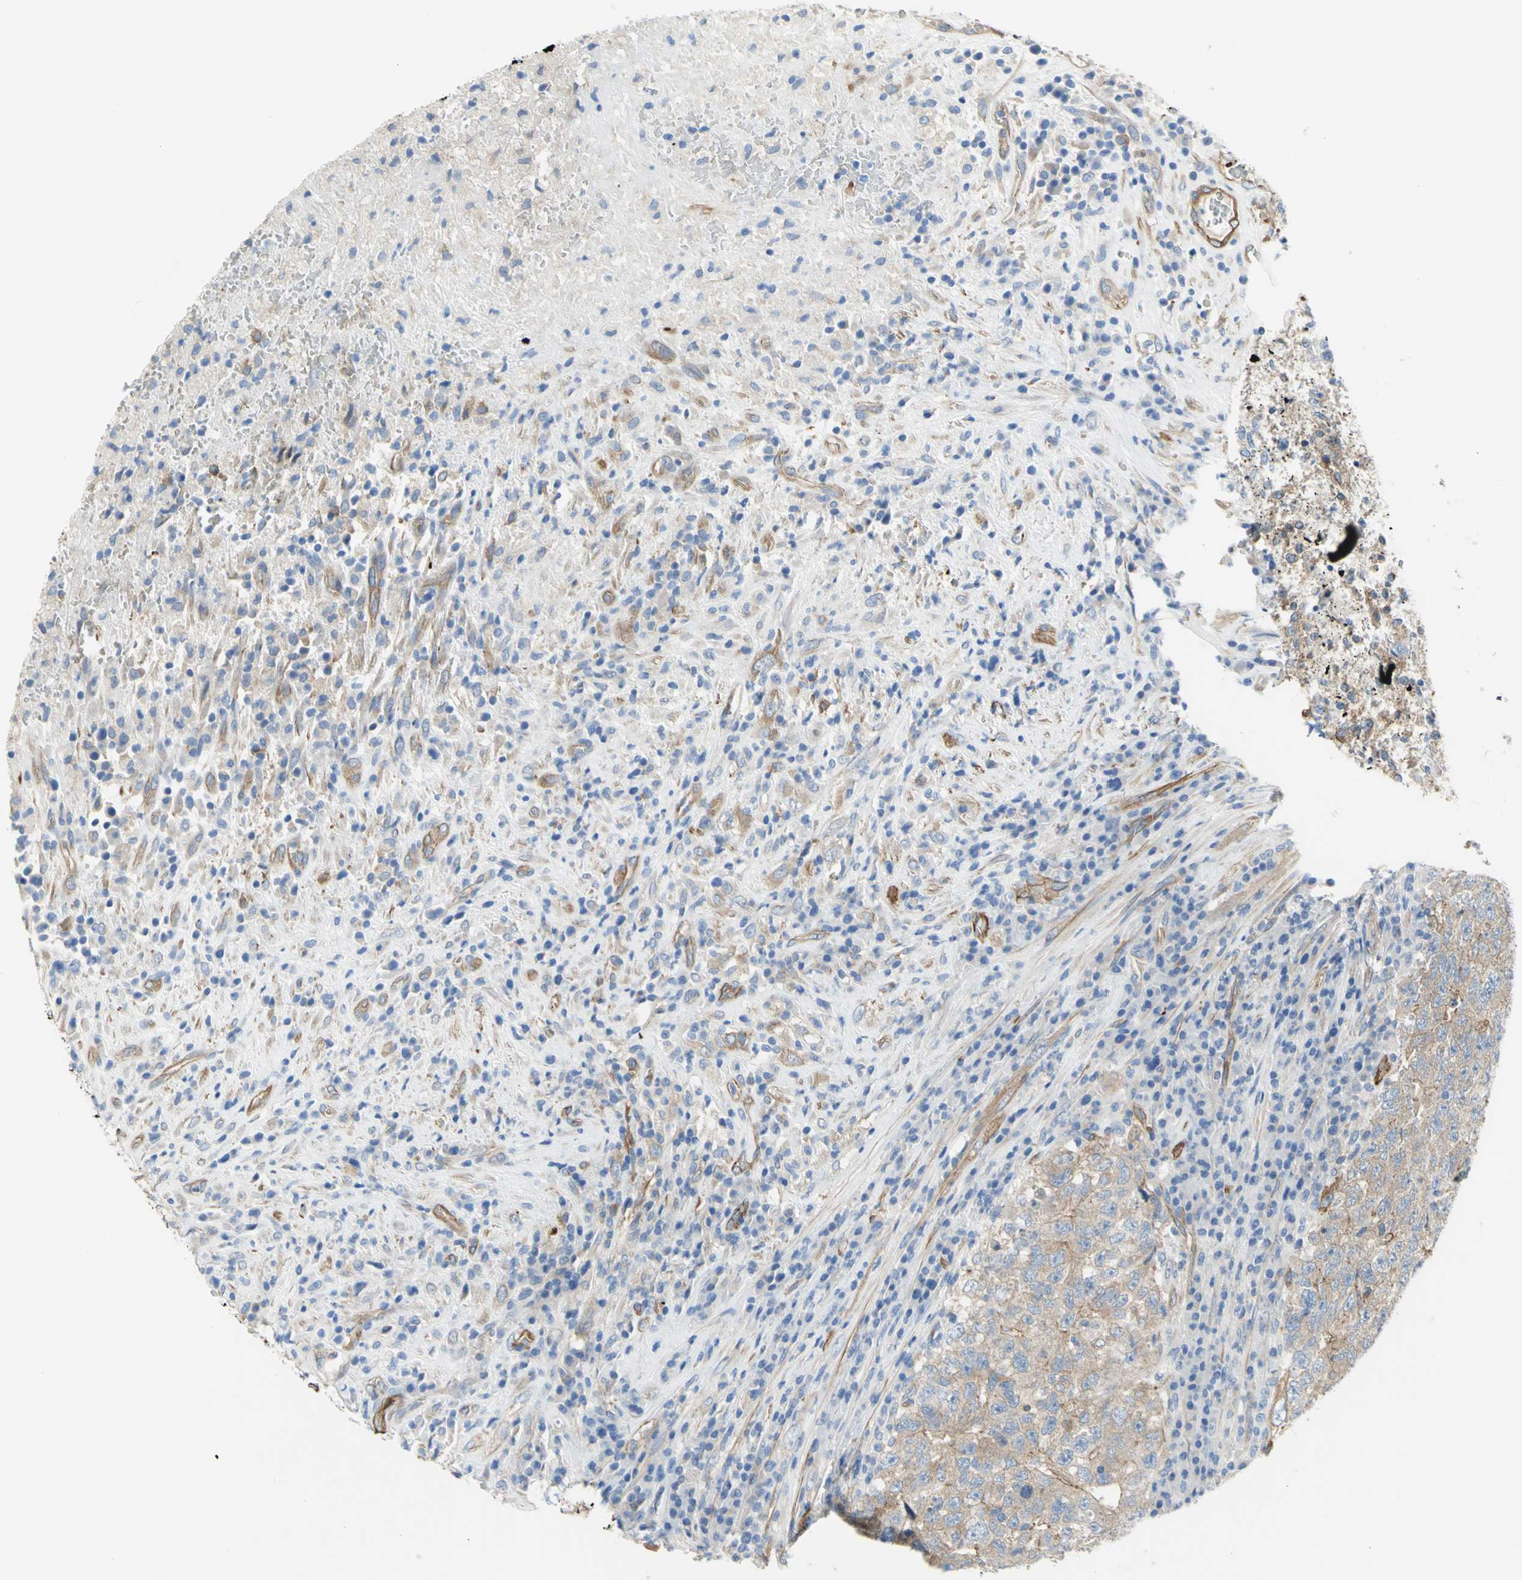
{"staining": {"intensity": "weak", "quantity": "25%-75%", "location": "cytoplasmic/membranous"}, "tissue": "testis cancer", "cell_type": "Tumor cells", "image_type": "cancer", "snomed": [{"axis": "morphology", "description": "Necrosis, NOS"}, {"axis": "morphology", "description": "Carcinoma, Embryonal, NOS"}, {"axis": "topography", "description": "Testis"}], "caption": "Immunohistochemical staining of testis cancer shows low levels of weak cytoplasmic/membranous staining in approximately 25%-75% of tumor cells.", "gene": "FLNB", "patient": {"sex": "male", "age": 19}}